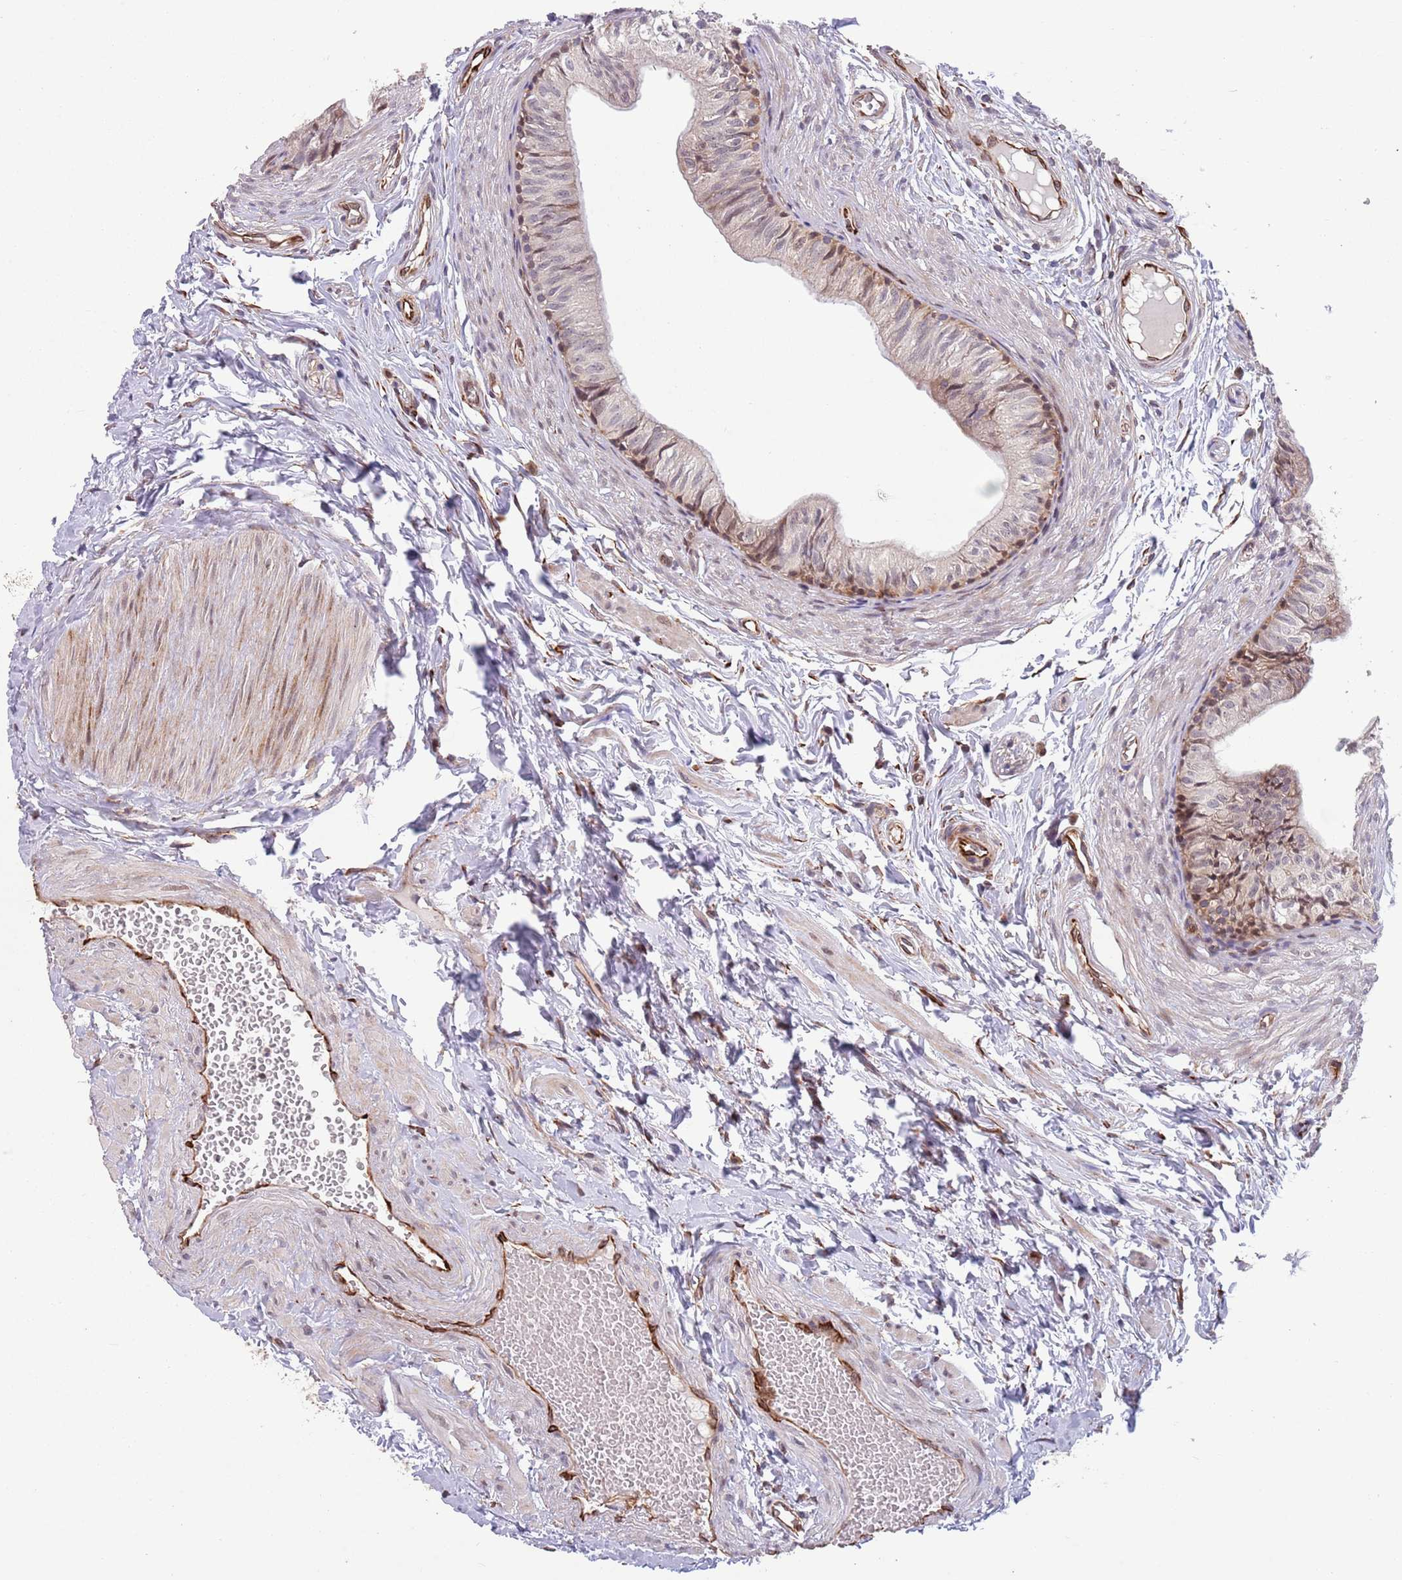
{"staining": {"intensity": "weak", "quantity": "25%-75%", "location": "cytoplasmic/membranous,nuclear"}, "tissue": "epididymis", "cell_type": "Glandular cells", "image_type": "normal", "snomed": [{"axis": "morphology", "description": "Normal tissue, NOS"}, {"axis": "topography", "description": "Epididymis"}], "caption": "Protein expression analysis of unremarkable epididymis displays weak cytoplasmic/membranous,nuclear positivity in approximately 25%-75% of glandular cells. (IHC, brightfield microscopy, high magnification).", "gene": "CHD9", "patient": {"sex": "male", "age": 37}}